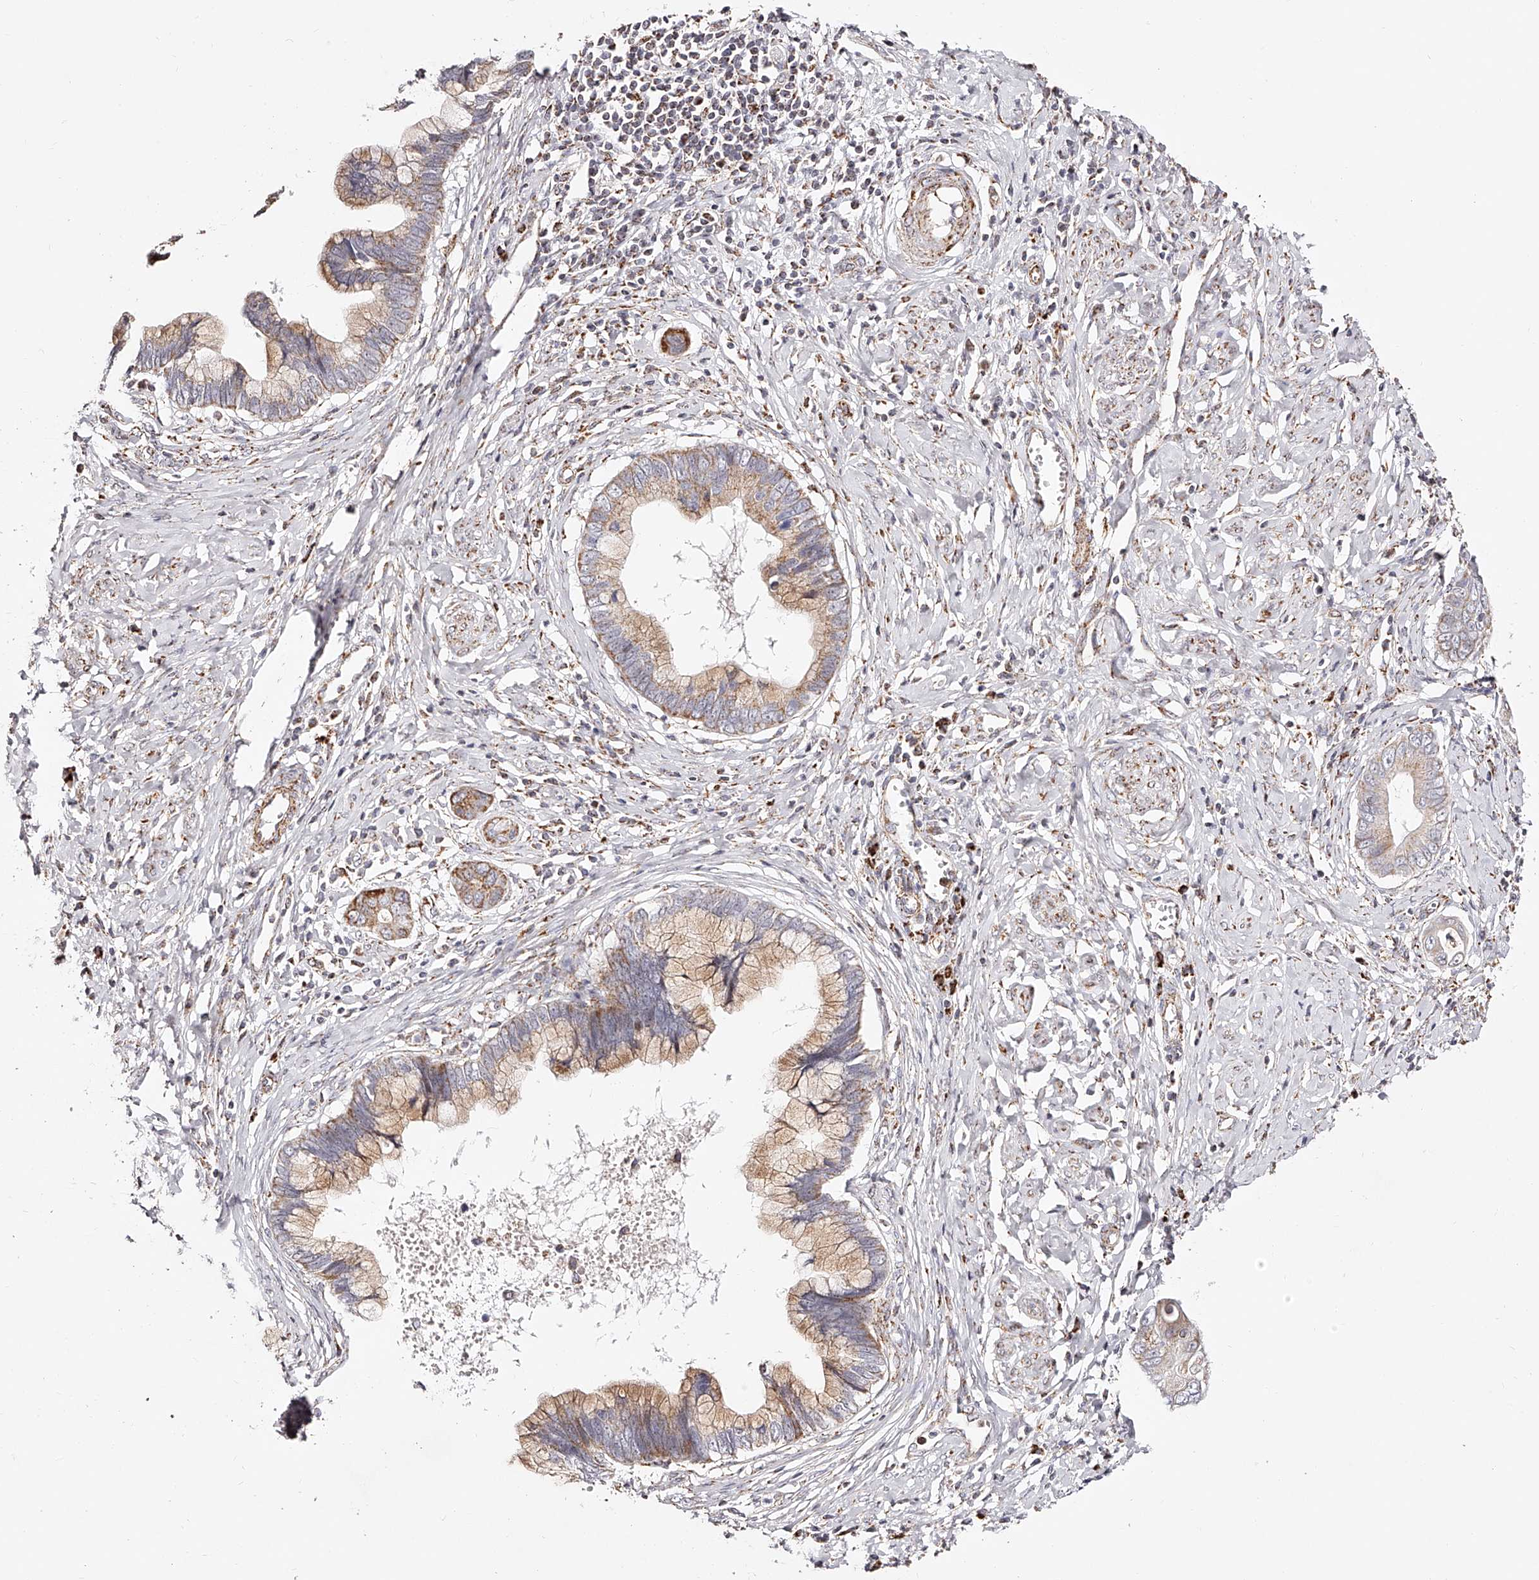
{"staining": {"intensity": "moderate", "quantity": "25%-75%", "location": "cytoplasmic/membranous"}, "tissue": "cervical cancer", "cell_type": "Tumor cells", "image_type": "cancer", "snomed": [{"axis": "morphology", "description": "Adenocarcinoma, NOS"}, {"axis": "topography", "description": "Cervix"}], "caption": "Immunohistochemical staining of adenocarcinoma (cervical) exhibits moderate cytoplasmic/membranous protein expression in approximately 25%-75% of tumor cells.", "gene": "NDUFV3", "patient": {"sex": "female", "age": 44}}